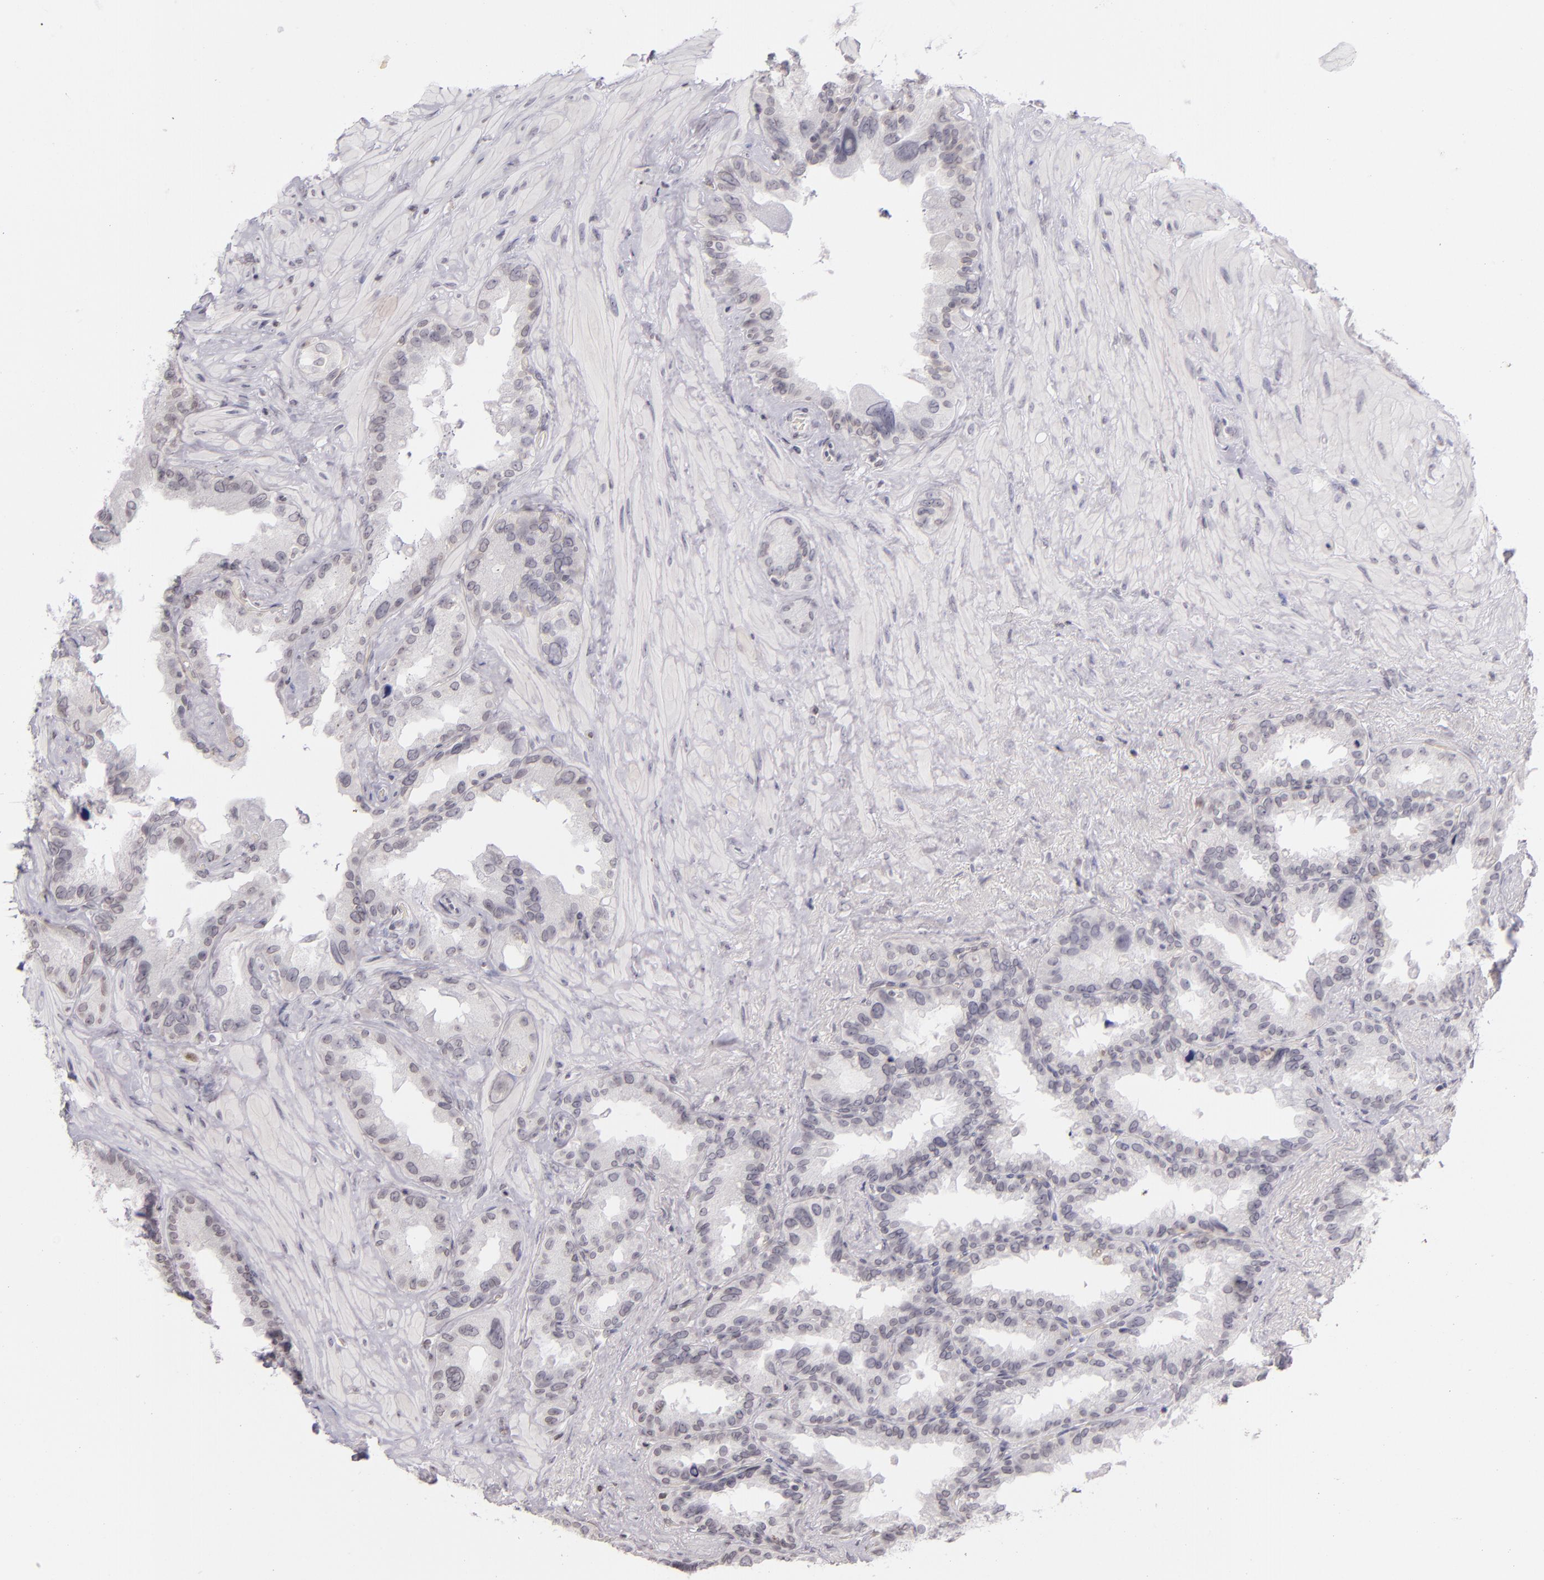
{"staining": {"intensity": "negative", "quantity": "none", "location": "none"}, "tissue": "seminal vesicle", "cell_type": "Glandular cells", "image_type": "normal", "snomed": [{"axis": "morphology", "description": "Normal tissue, NOS"}, {"axis": "topography", "description": "Prostate"}, {"axis": "topography", "description": "Seminal veicle"}], "caption": "Immunohistochemistry (IHC) image of normal seminal vesicle stained for a protein (brown), which shows no expression in glandular cells.", "gene": "CD40", "patient": {"sex": "male", "age": 63}}